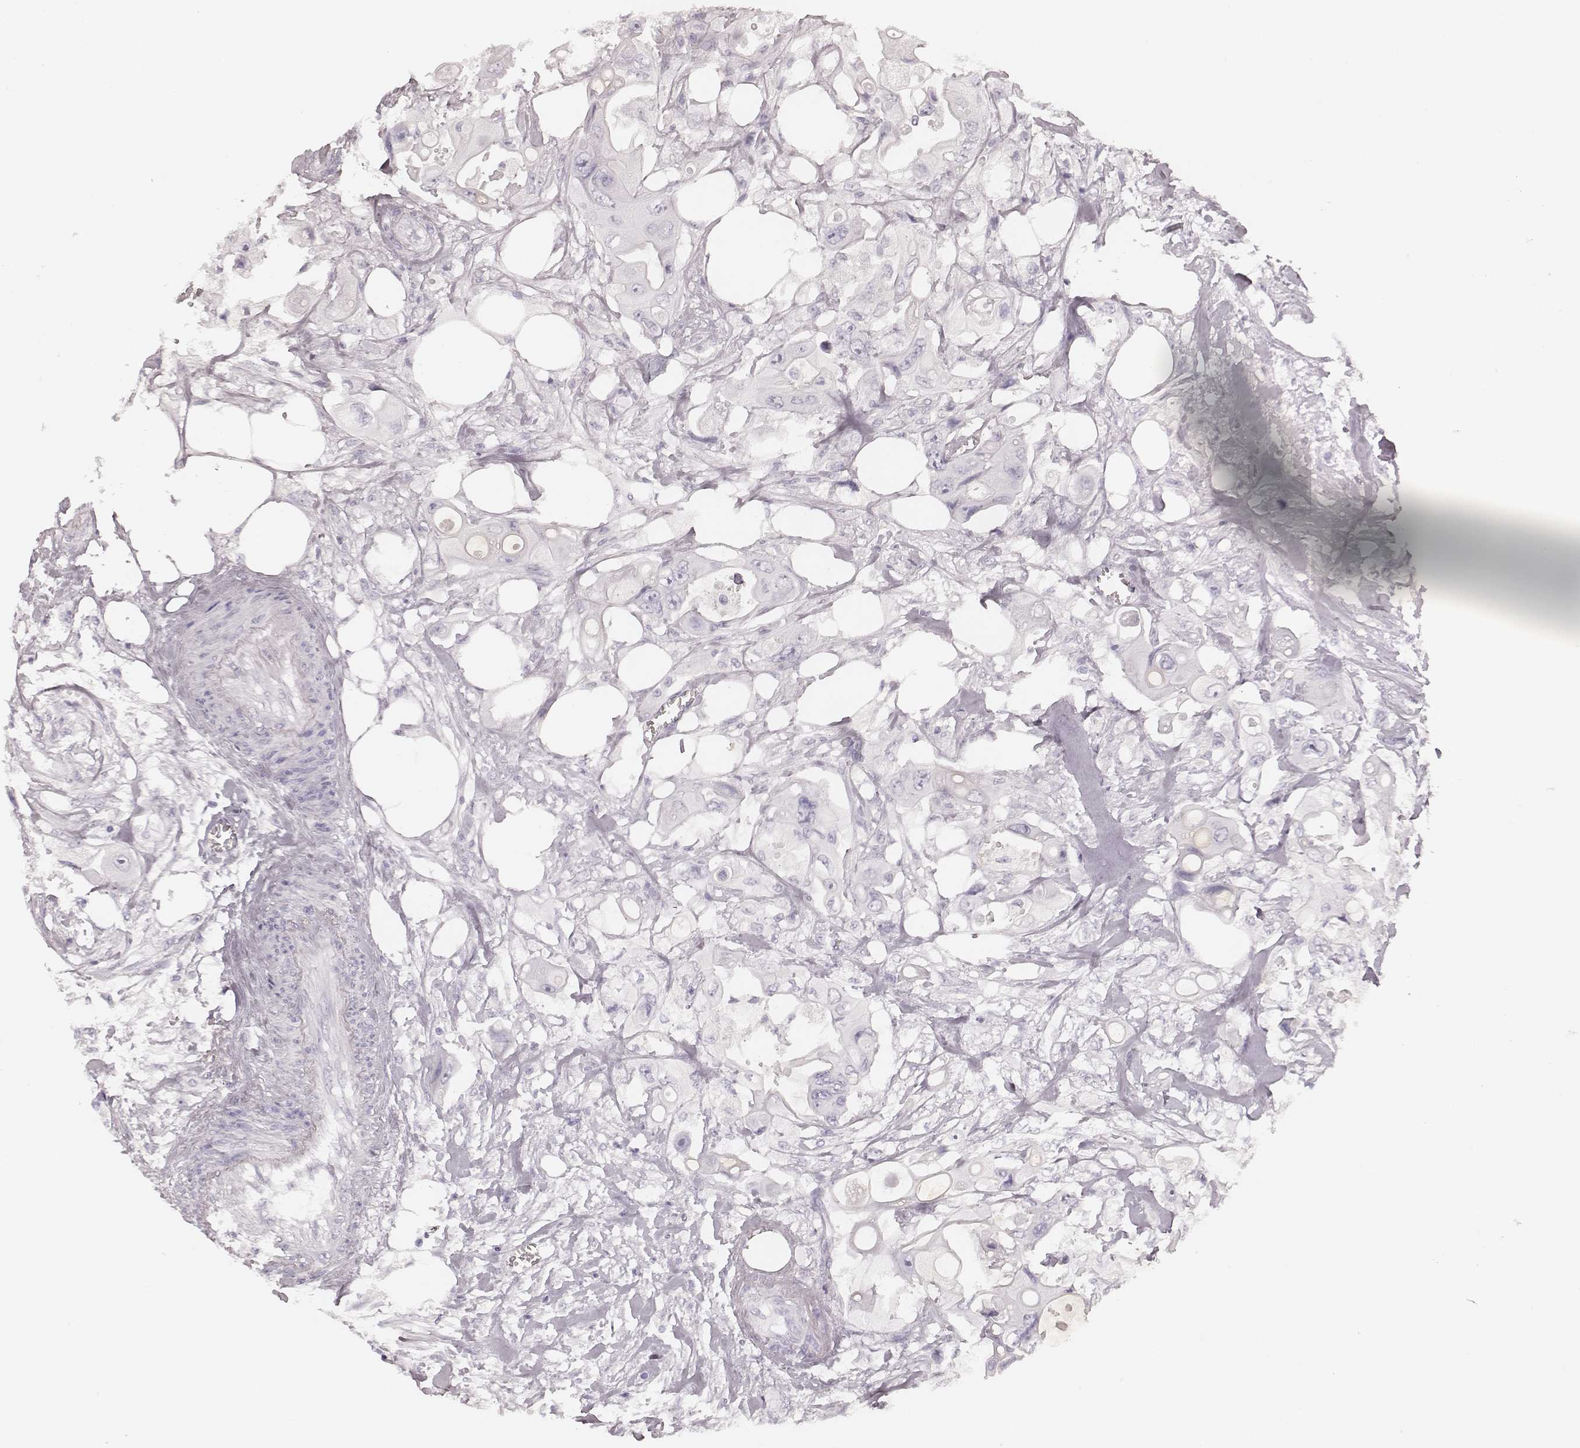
{"staining": {"intensity": "negative", "quantity": "none", "location": "none"}, "tissue": "colorectal cancer", "cell_type": "Tumor cells", "image_type": "cancer", "snomed": [{"axis": "morphology", "description": "Adenocarcinoma, NOS"}, {"axis": "topography", "description": "Rectum"}], "caption": "Tumor cells show no significant positivity in adenocarcinoma (colorectal).", "gene": "MSX1", "patient": {"sex": "male", "age": 63}}